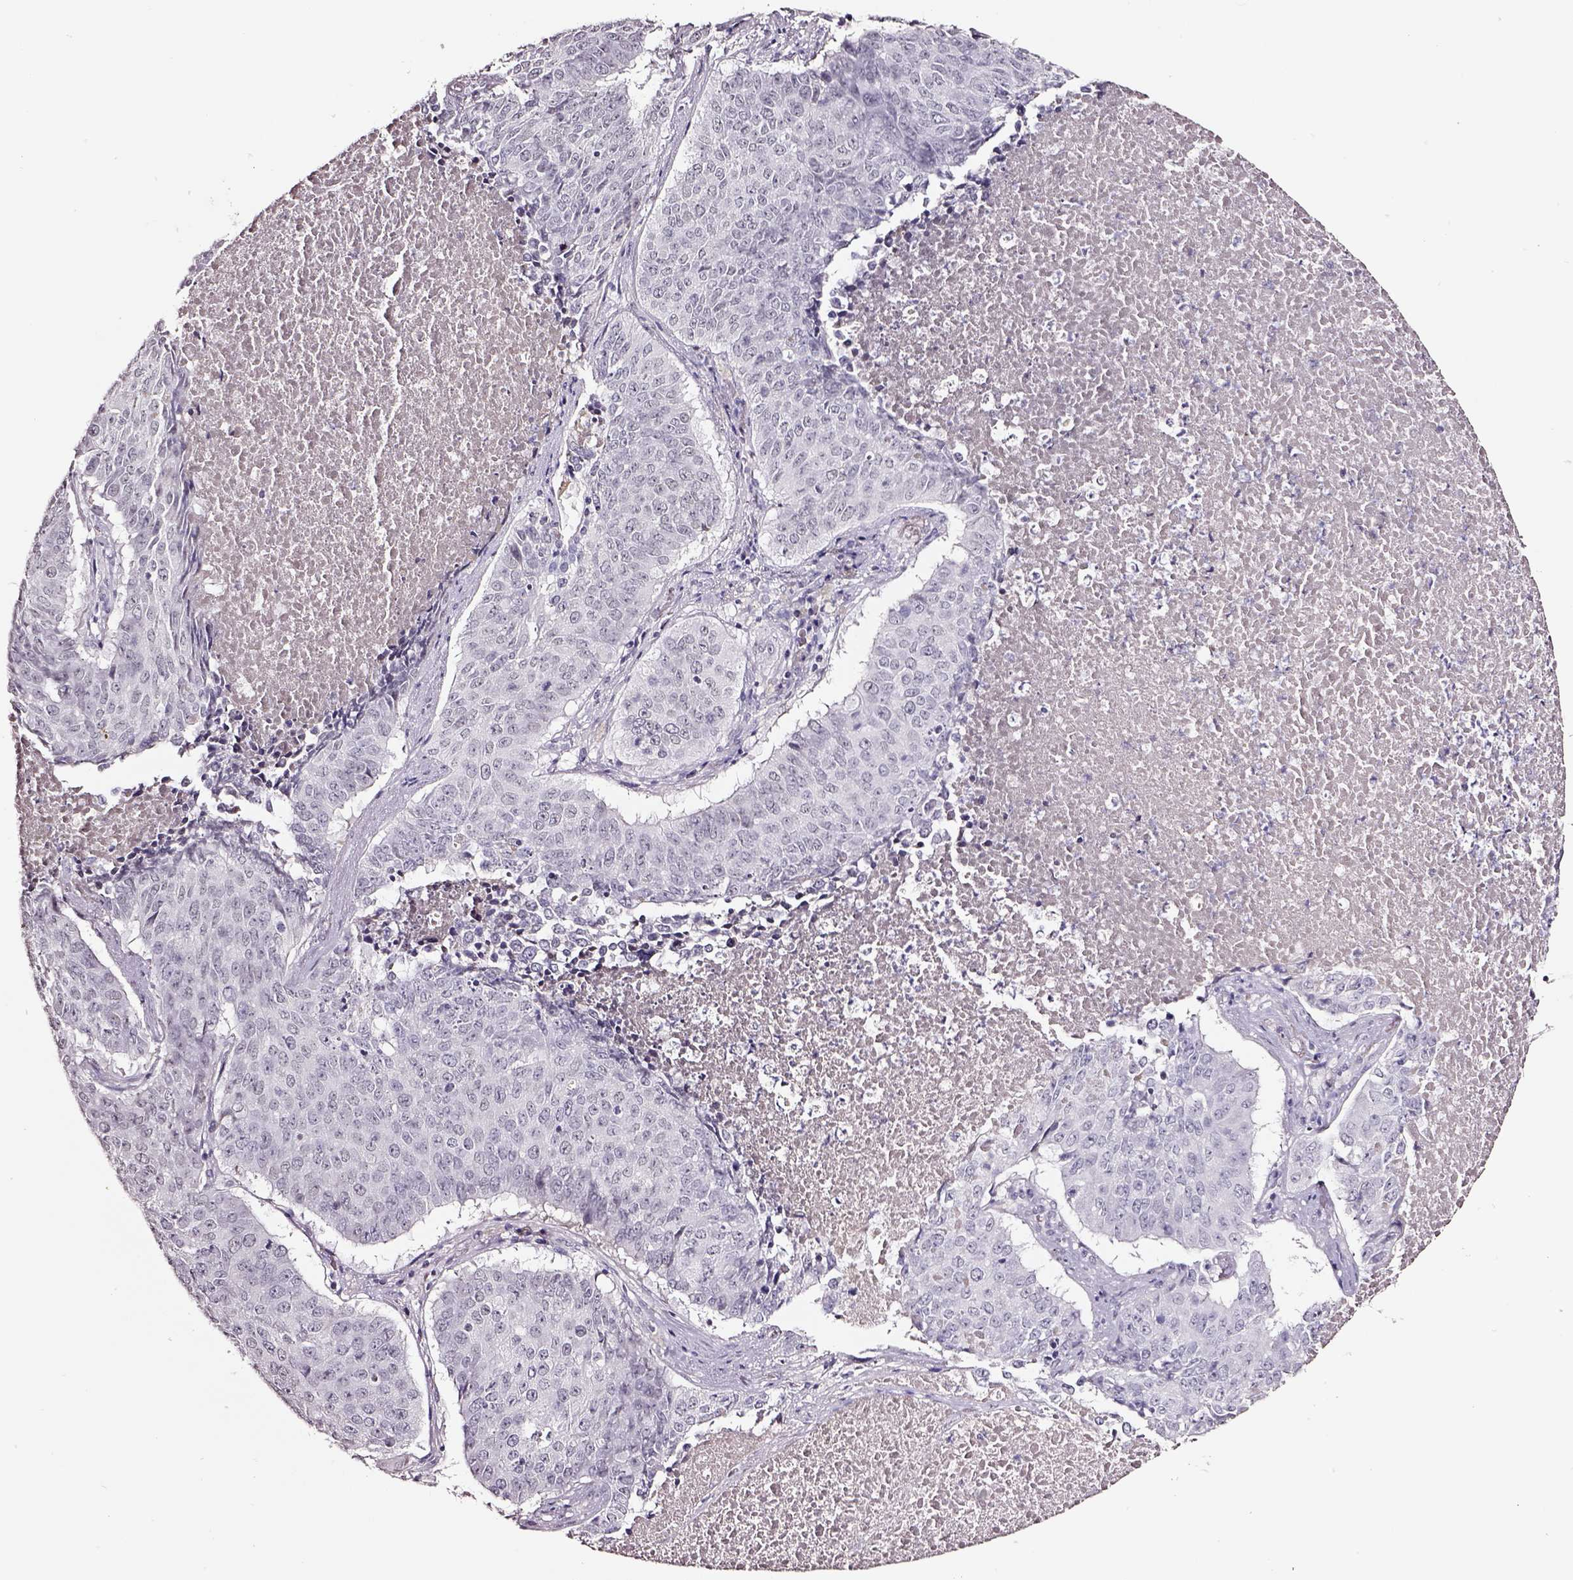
{"staining": {"intensity": "negative", "quantity": "none", "location": "none"}, "tissue": "lung cancer", "cell_type": "Tumor cells", "image_type": "cancer", "snomed": [{"axis": "morphology", "description": "Normal tissue, NOS"}, {"axis": "morphology", "description": "Squamous cell carcinoma, NOS"}, {"axis": "topography", "description": "Bronchus"}, {"axis": "topography", "description": "Lung"}], "caption": "The immunohistochemistry (IHC) photomicrograph has no significant staining in tumor cells of lung cancer tissue.", "gene": "SMIM17", "patient": {"sex": "male", "age": 64}}